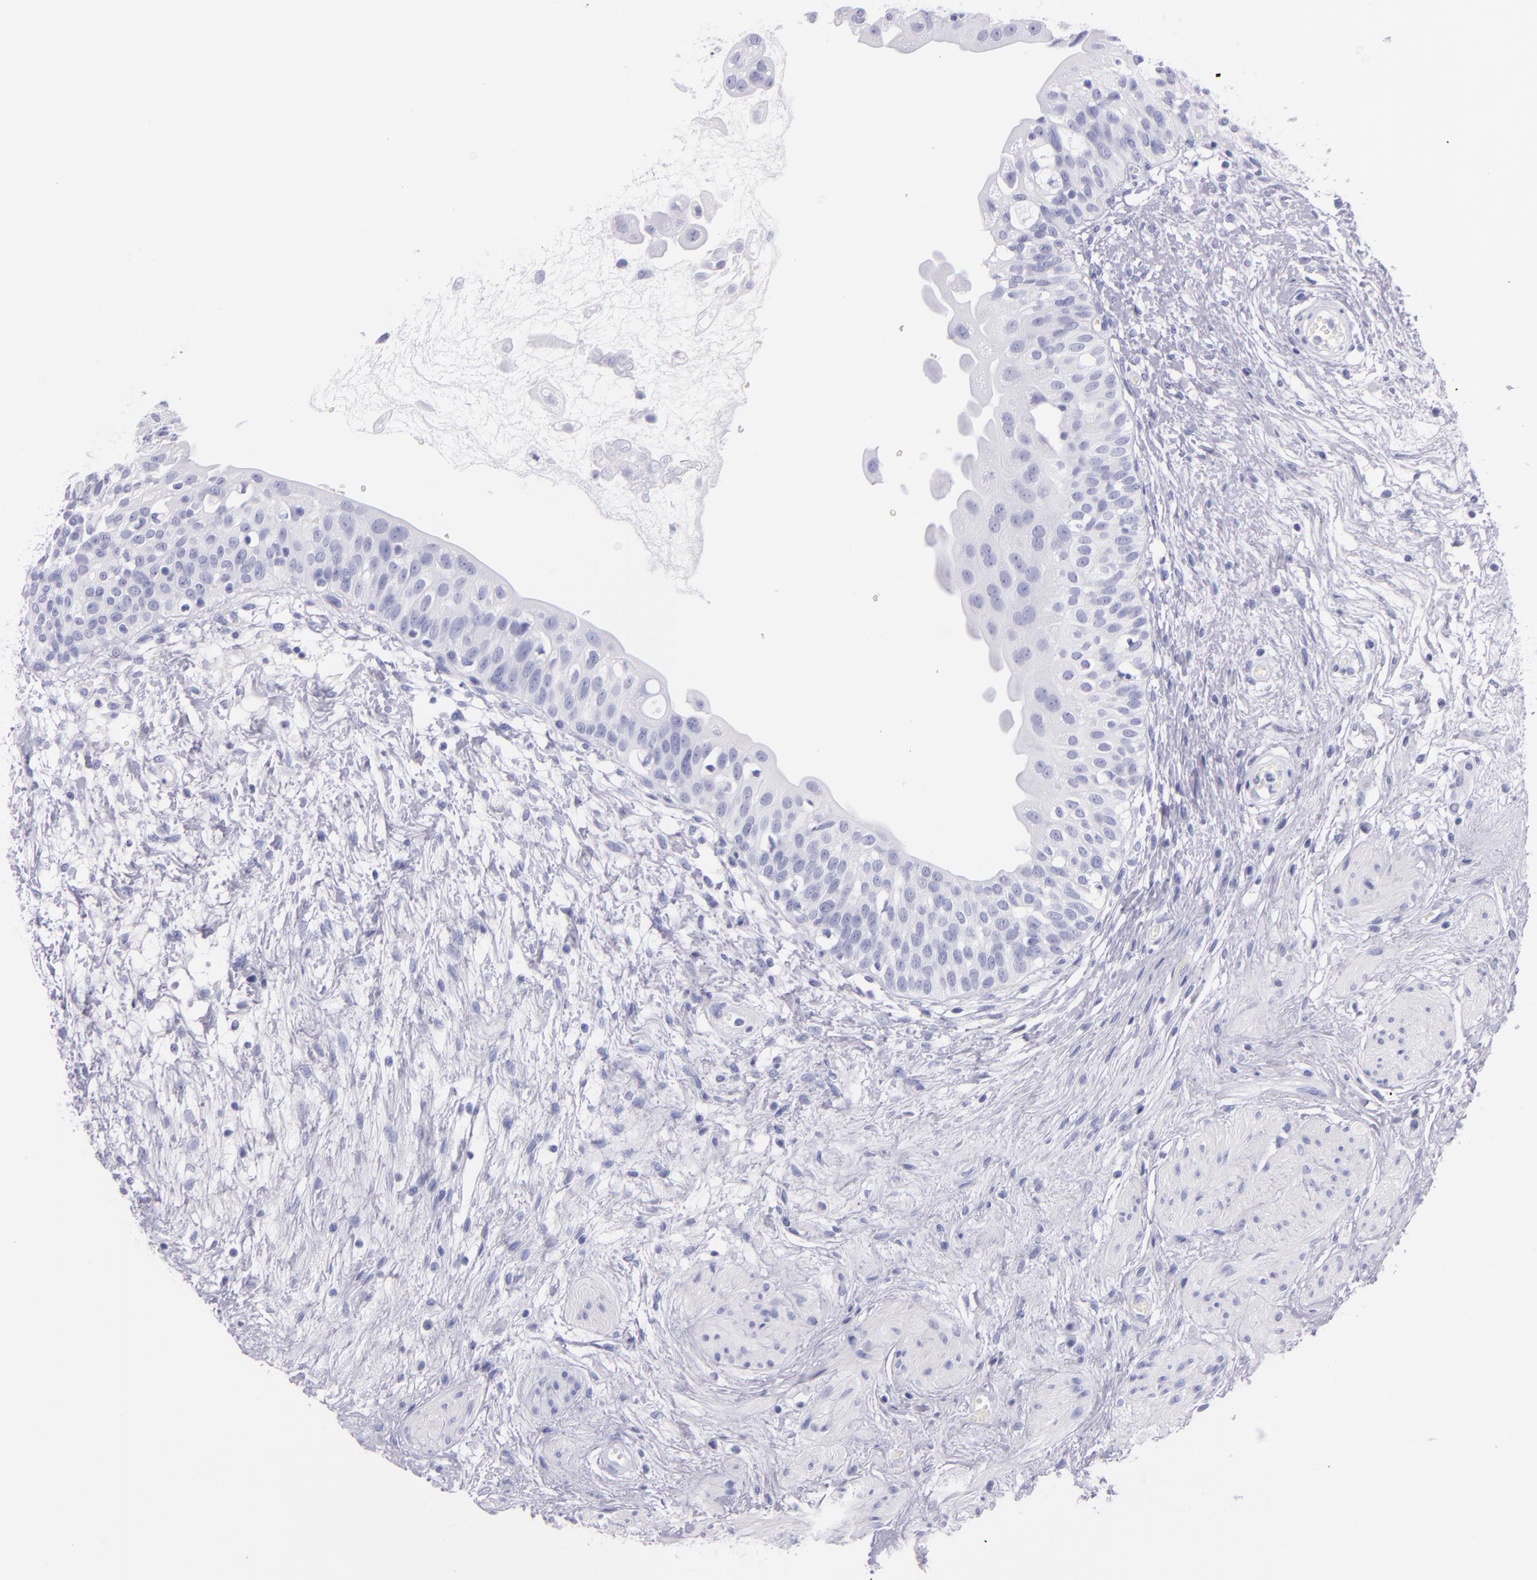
{"staining": {"intensity": "negative", "quantity": "none", "location": "none"}, "tissue": "urinary bladder", "cell_type": "Urothelial cells", "image_type": "normal", "snomed": [{"axis": "morphology", "description": "Normal tissue, NOS"}, {"axis": "topography", "description": "Urinary bladder"}], "caption": "A high-resolution micrograph shows immunohistochemistry staining of unremarkable urinary bladder, which reveals no significant staining in urothelial cells.", "gene": "SFTPB", "patient": {"sex": "female", "age": 55}}